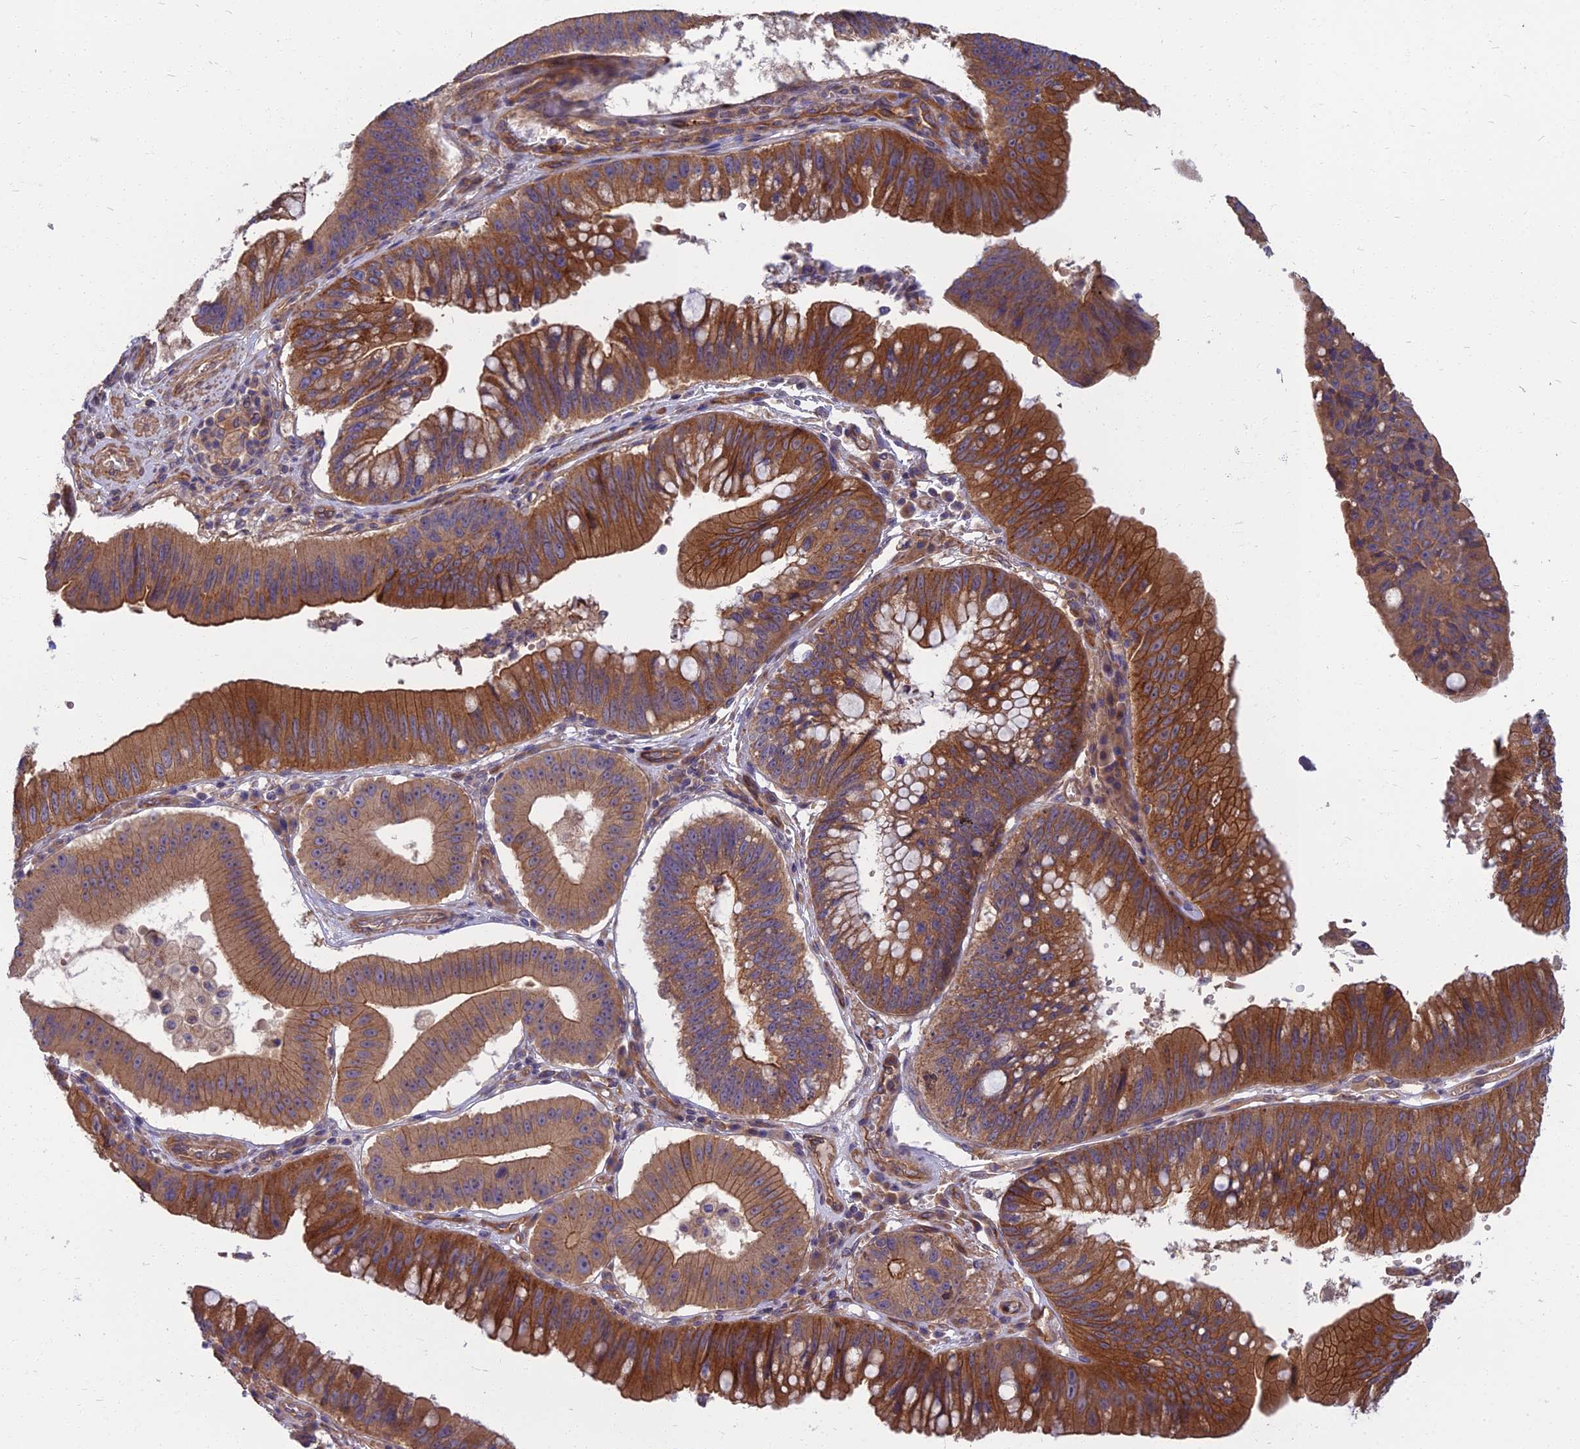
{"staining": {"intensity": "moderate", "quantity": ">75%", "location": "cytoplasmic/membranous"}, "tissue": "stomach cancer", "cell_type": "Tumor cells", "image_type": "cancer", "snomed": [{"axis": "morphology", "description": "Adenocarcinoma, NOS"}, {"axis": "topography", "description": "Stomach"}], "caption": "This is an image of immunohistochemistry staining of adenocarcinoma (stomach), which shows moderate expression in the cytoplasmic/membranous of tumor cells.", "gene": "WDR24", "patient": {"sex": "male", "age": 59}}